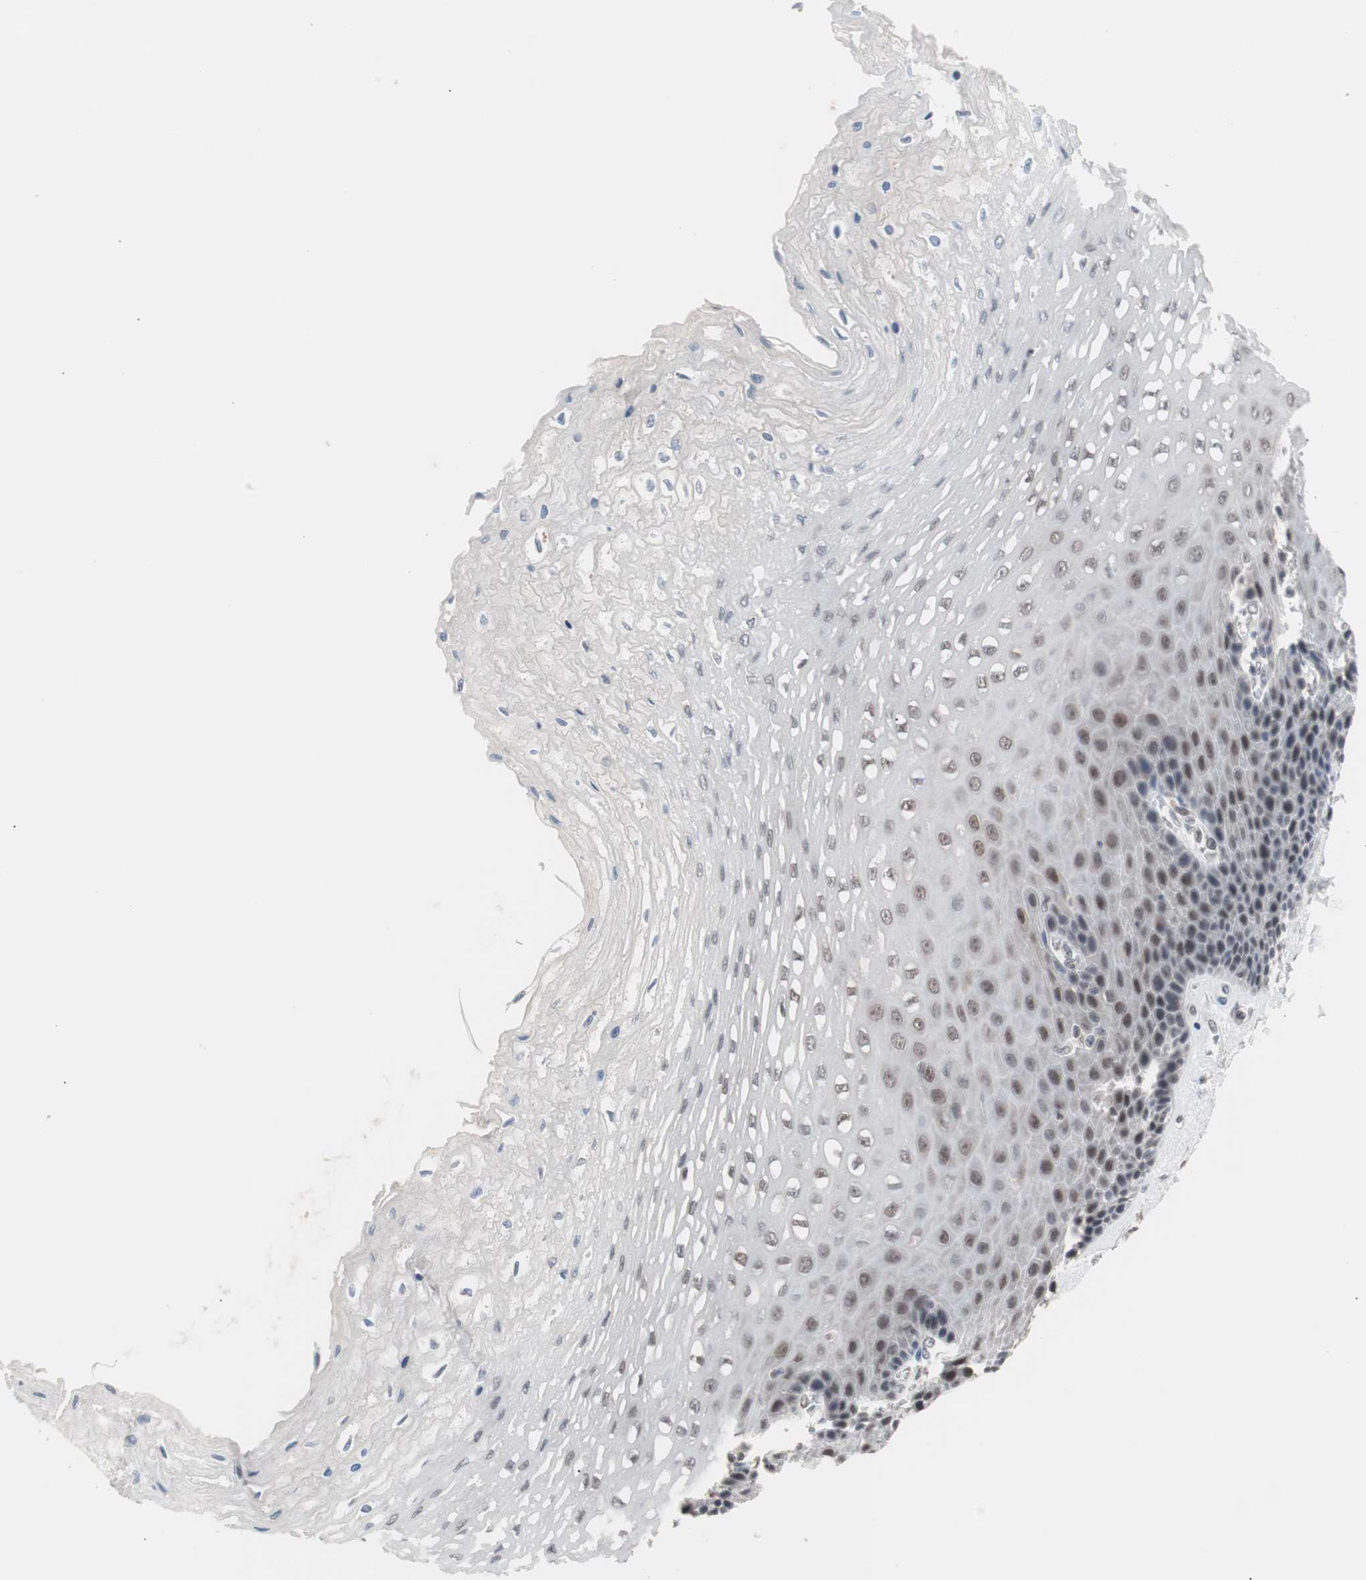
{"staining": {"intensity": "moderate", "quantity": ">75%", "location": "nuclear"}, "tissue": "esophagus", "cell_type": "Squamous epithelial cells", "image_type": "normal", "snomed": [{"axis": "morphology", "description": "Normal tissue, NOS"}, {"axis": "topography", "description": "Esophagus"}], "caption": "This is a photomicrograph of immunohistochemistry (IHC) staining of benign esophagus, which shows moderate positivity in the nuclear of squamous epithelial cells.", "gene": "LIG3", "patient": {"sex": "female", "age": 72}}